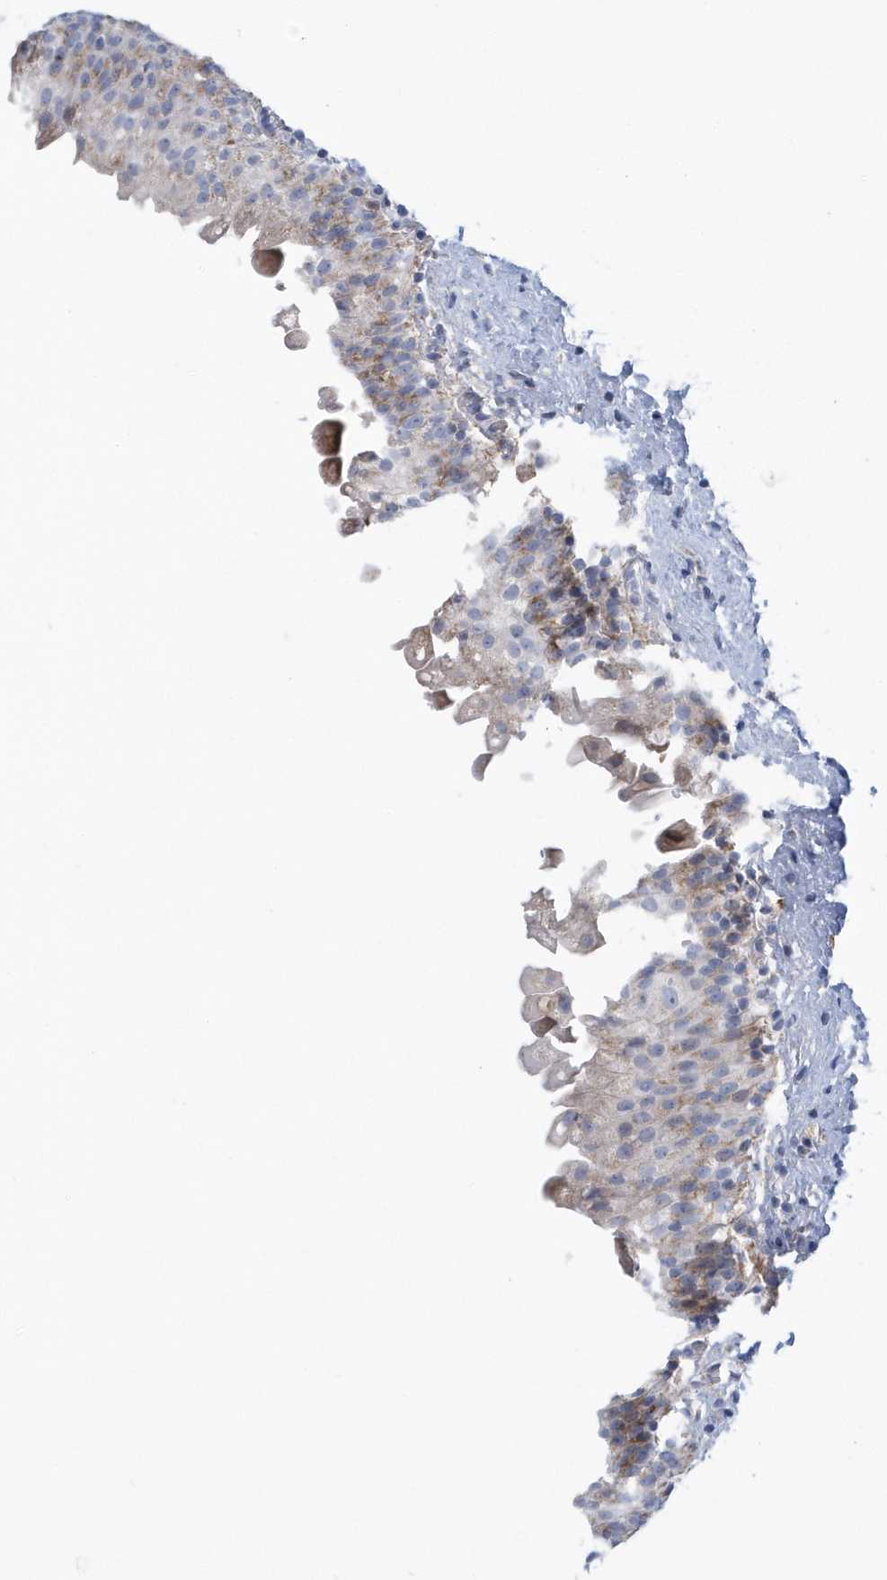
{"staining": {"intensity": "moderate", "quantity": "25%-75%", "location": "cytoplasmic/membranous"}, "tissue": "urinary bladder", "cell_type": "Urothelial cells", "image_type": "normal", "snomed": [{"axis": "morphology", "description": "Normal tissue, NOS"}, {"axis": "topography", "description": "Urinary bladder"}], "caption": "Immunohistochemistry (IHC) micrograph of unremarkable urinary bladder stained for a protein (brown), which displays medium levels of moderate cytoplasmic/membranous expression in about 25%-75% of urothelial cells.", "gene": "VWA5B2", "patient": {"sex": "female", "age": 27}}